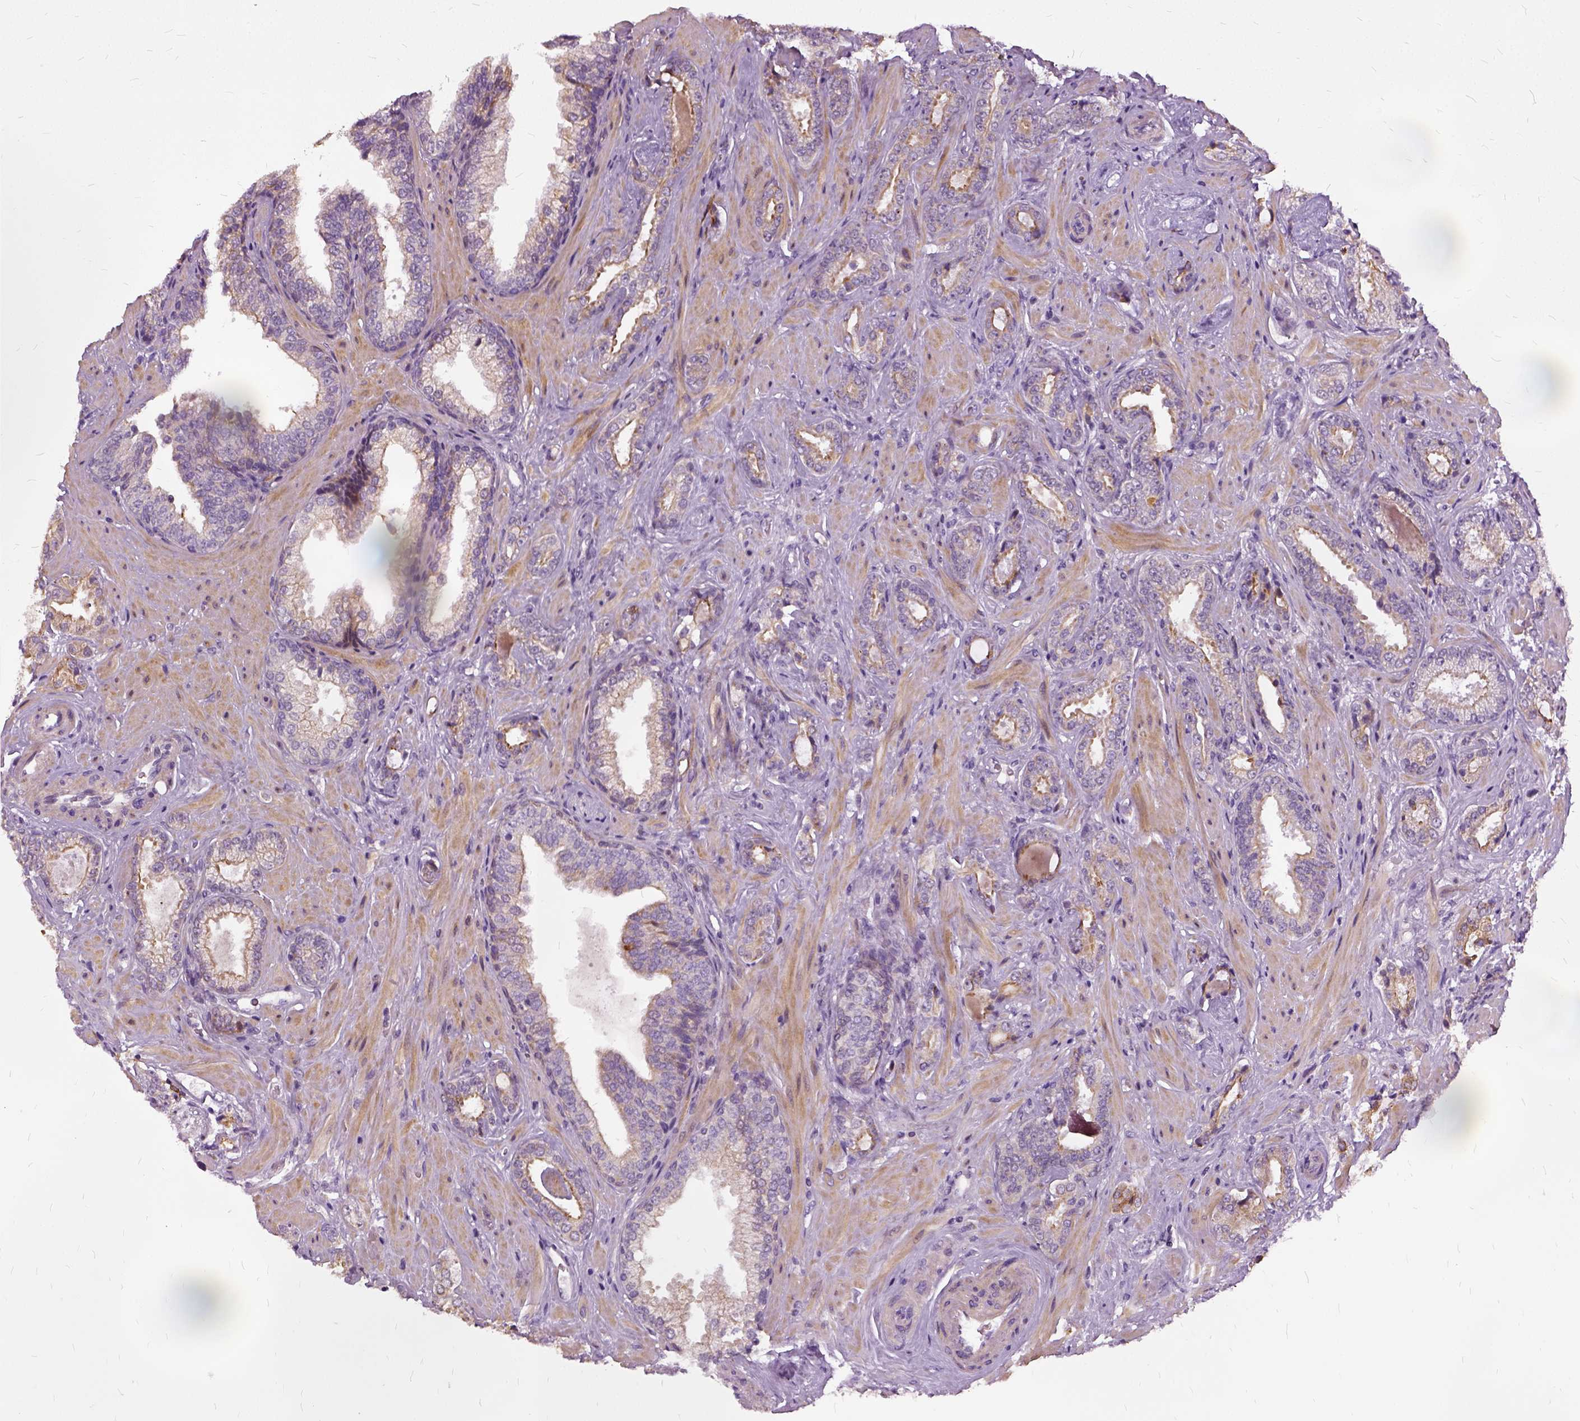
{"staining": {"intensity": "negative", "quantity": "none", "location": "none"}, "tissue": "prostate cancer", "cell_type": "Tumor cells", "image_type": "cancer", "snomed": [{"axis": "morphology", "description": "Adenocarcinoma, Low grade"}, {"axis": "topography", "description": "Prostate"}], "caption": "DAB immunohistochemical staining of prostate cancer exhibits no significant staining in tumor cells.", "gene": "ILRUN", "patient": {"sex": "male", "age": 61}}